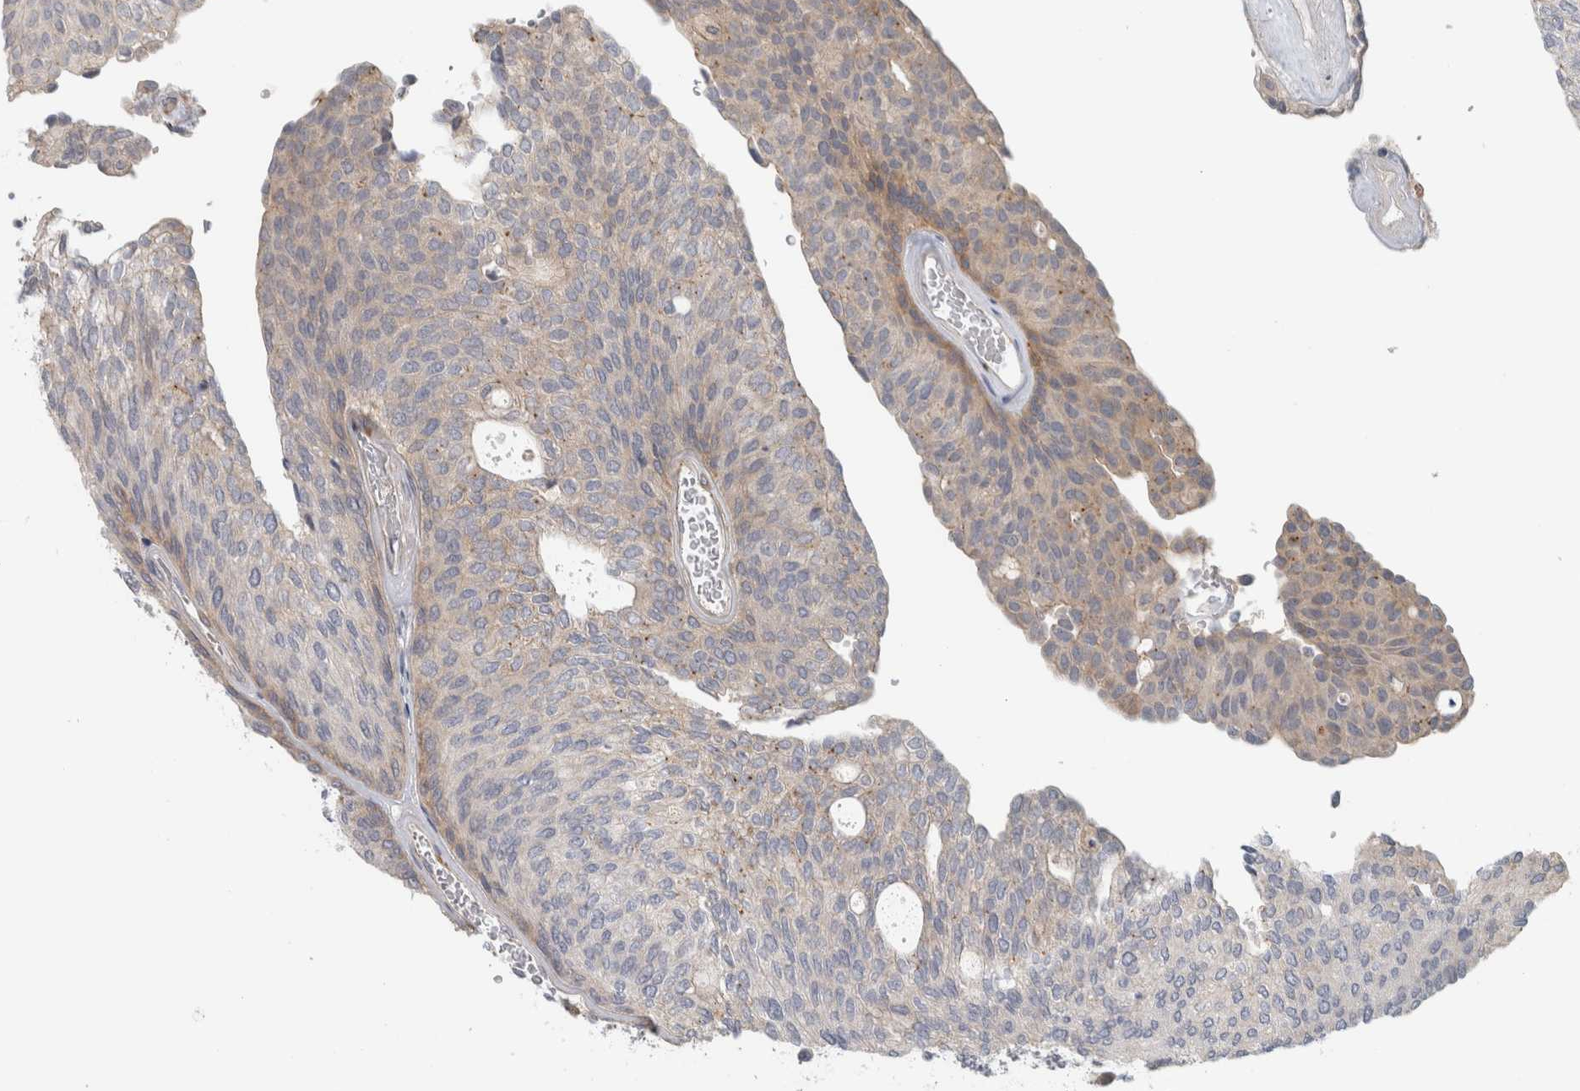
{"staining": {"intensity": "weak", "quantity": "<25%", "location": "cytoplasmic/membranous"}, "tissue": "urothelial cancer", "cell_type": "Tumor cells", "image_type": "cancer", "snomed": [{"axis": "morphology", "description": "Urothelial carcinoma, Low grade"}, {"axis": "topography", "description": "Urinary bladder"}], "caption": "Micrograph shows no protein expression in tumor cells of urothelial cancer tissue.", "gene": "ZNF804B", "patient": {"sex": "female", "age": 79}}